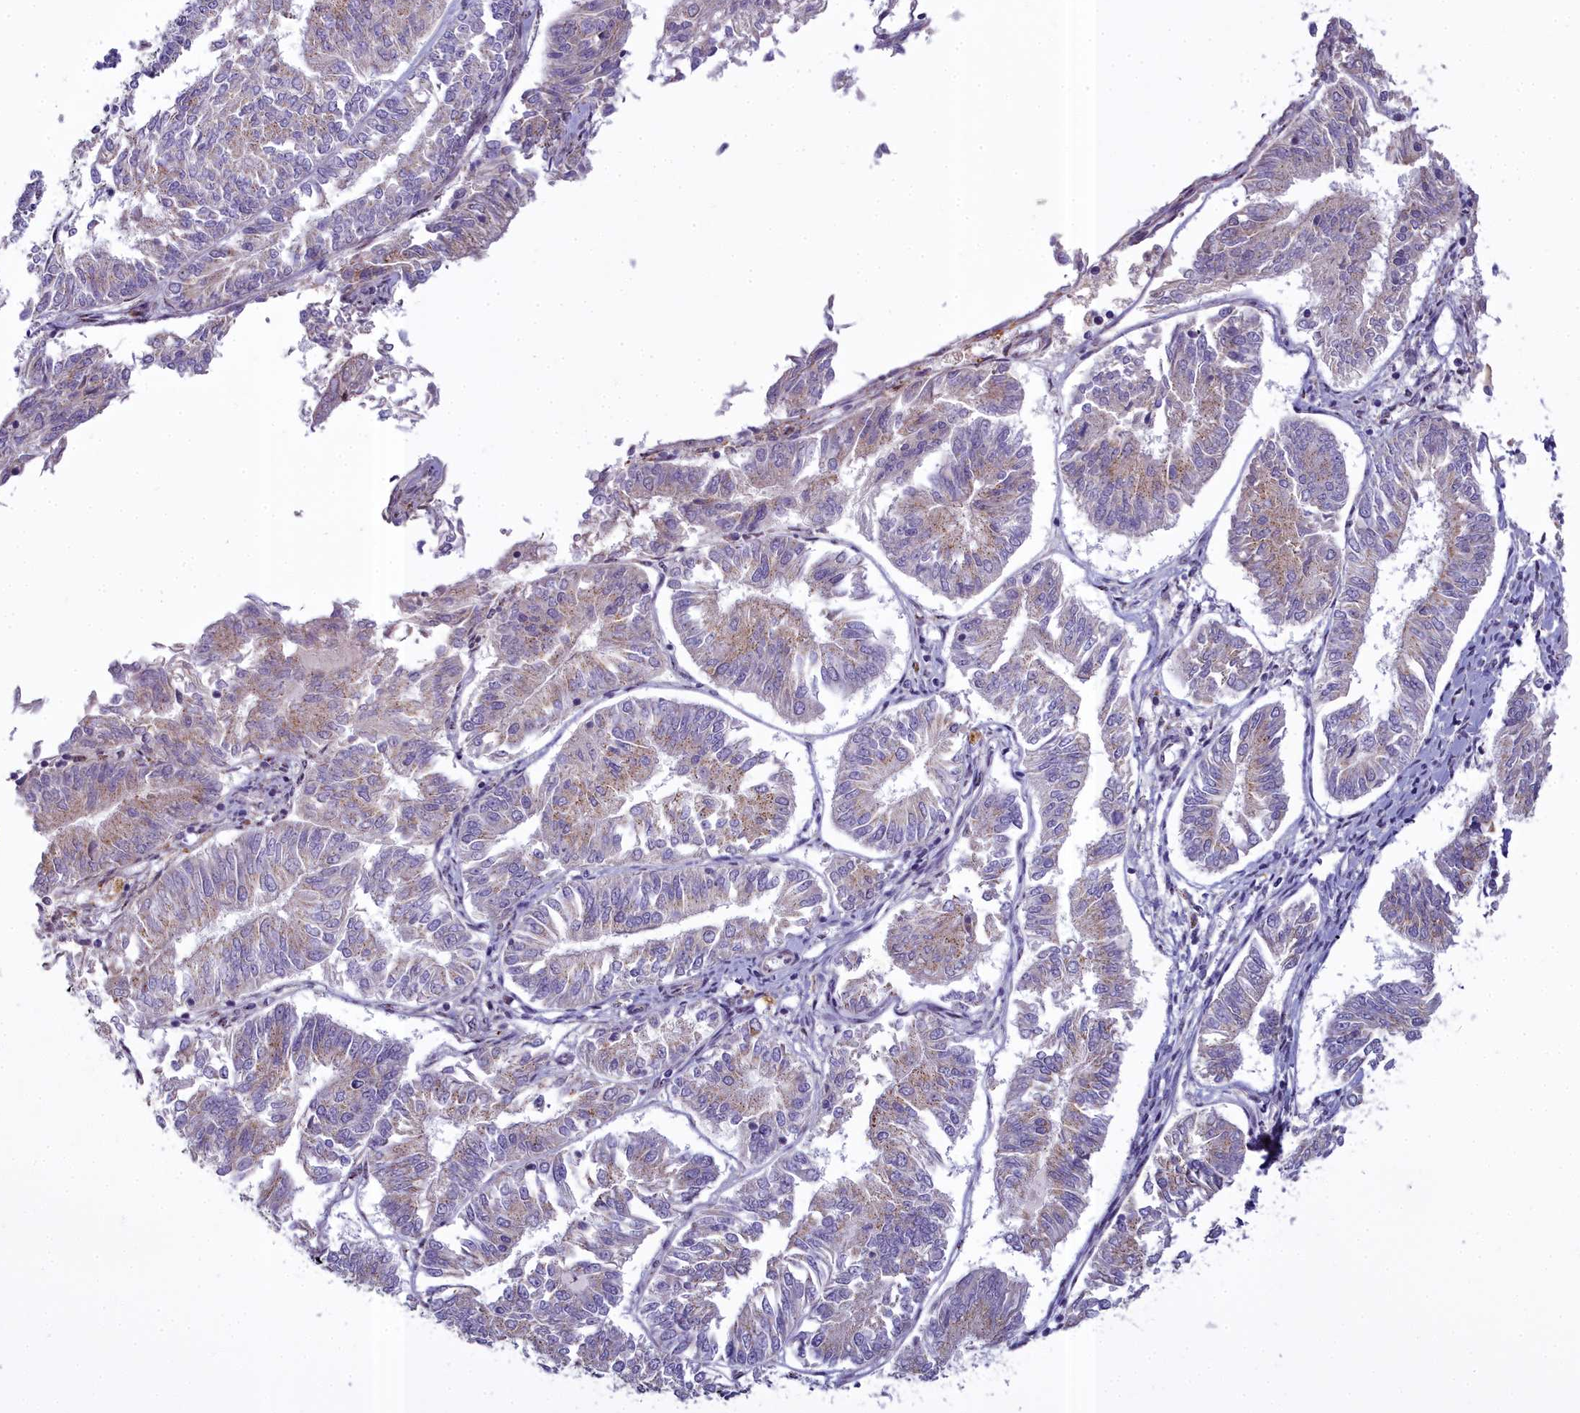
{"staining": {"intensity": "weak", "quantity": "<25%", "location": "cytoplasmic/membranous"}, "tissue": "endometrial cancer", "cell_type": "Tumor cells", "image_type": "cancer", "snomed": [{"axis": "morphology", "description": "Adenocarcinoma, NOS"}, {"axis": "topography", "description": "Endometrium"}], "caption": "Immunohistochemistry (IHC) image of neoplastic tissue: adenocarcinoma (endometrial) stained with DAB displays no significant protein expression in tumor cells.", "gene": "WDPCP", "patient": {"sex": "female", "age": 58}}